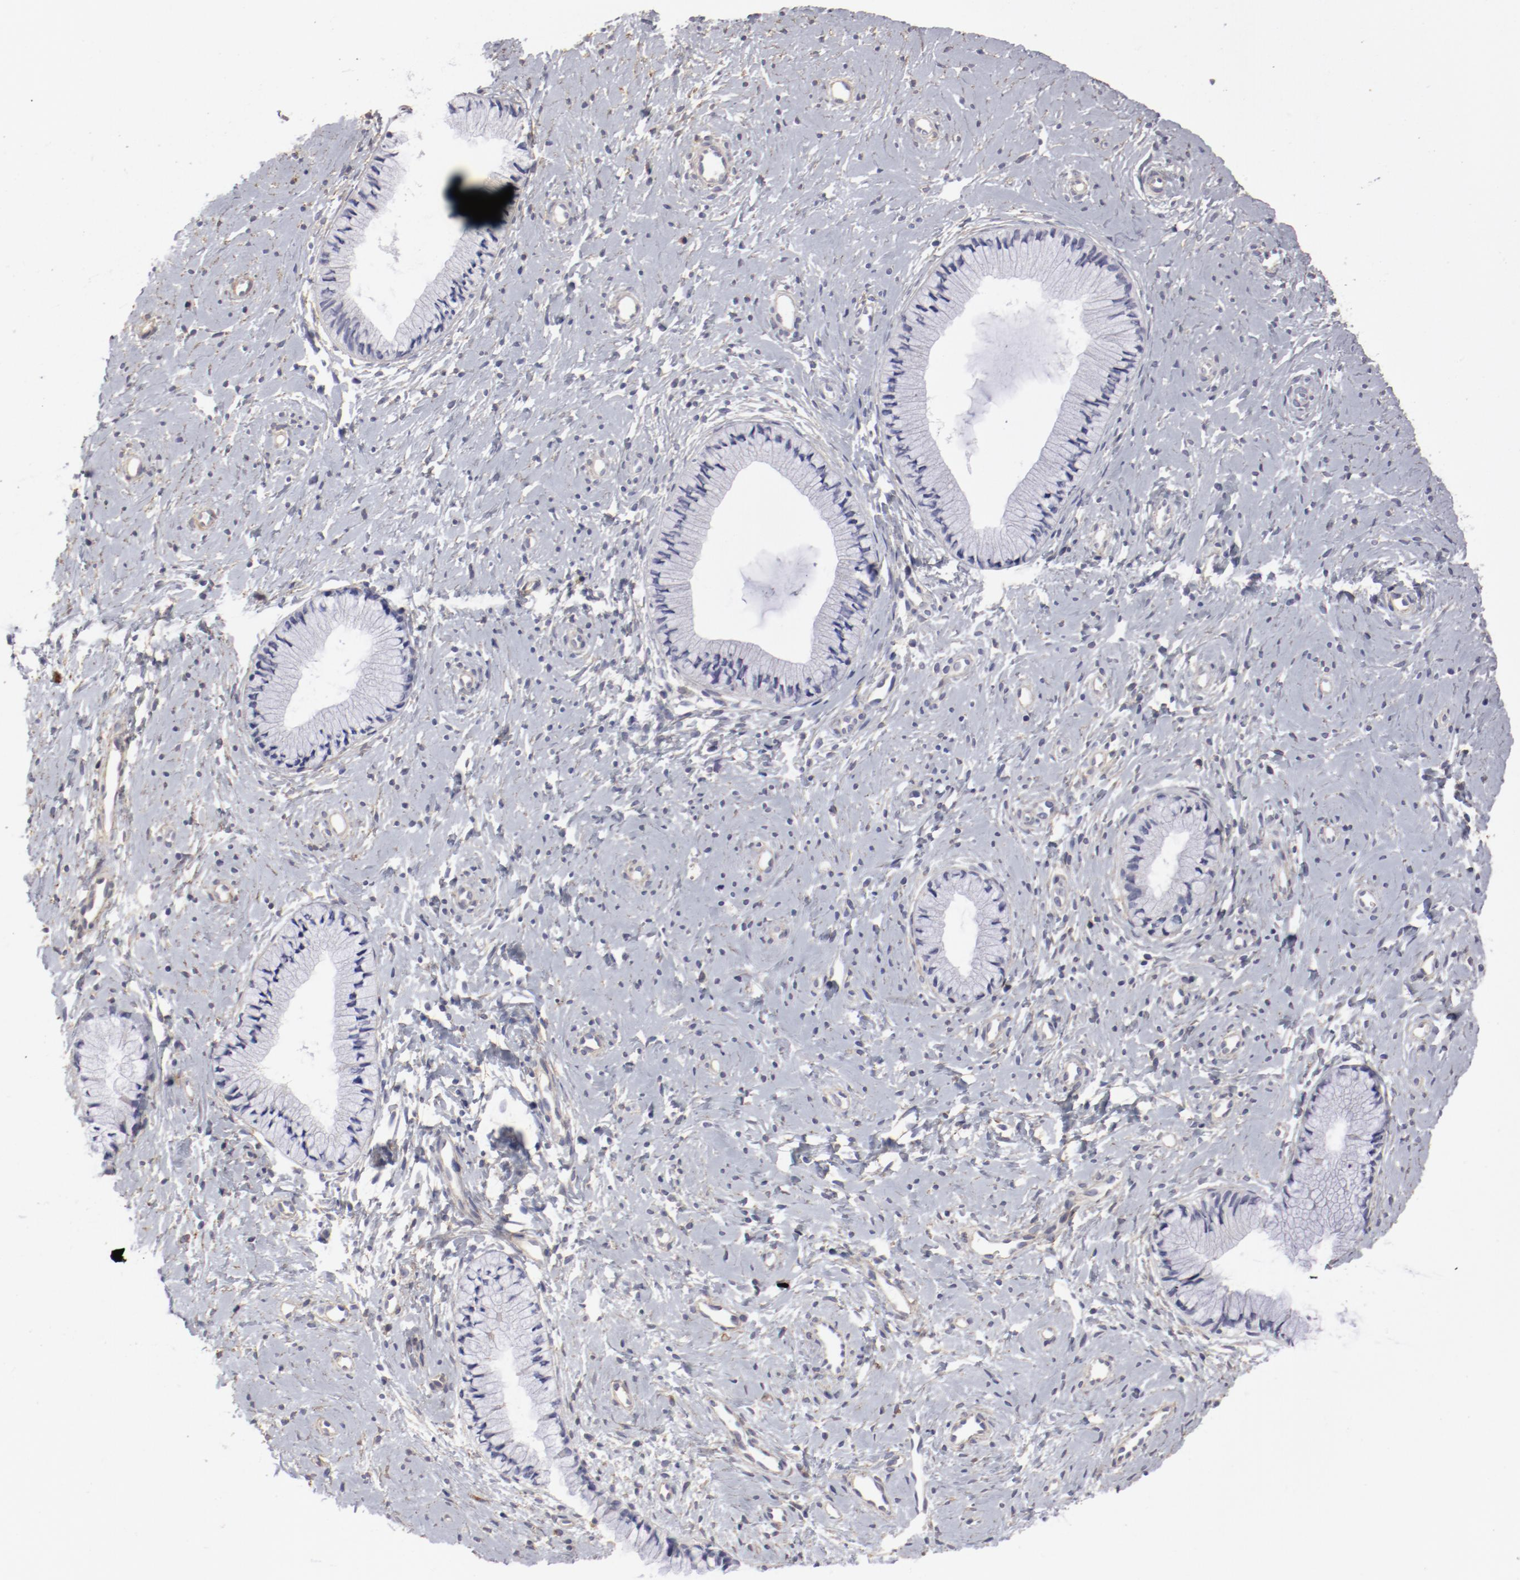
{"staining": {"intensity": "negative", "quantity": "none", "location": "none"}, "tissue": "cervix", "cell_type": "Glandular cells", "image_type": "normal", "snomed": [{"axis": "morphology", "description": "Normal tissue, NOS"}, {"axis": "topography", "description": "Cervix"}], "caption": "IHC of unremarkable cervix displays no staining in glandular cells. Nuclei are stained in blue.", "gene": "LAX1", "patient": {"sex": "female", "age": 46}}